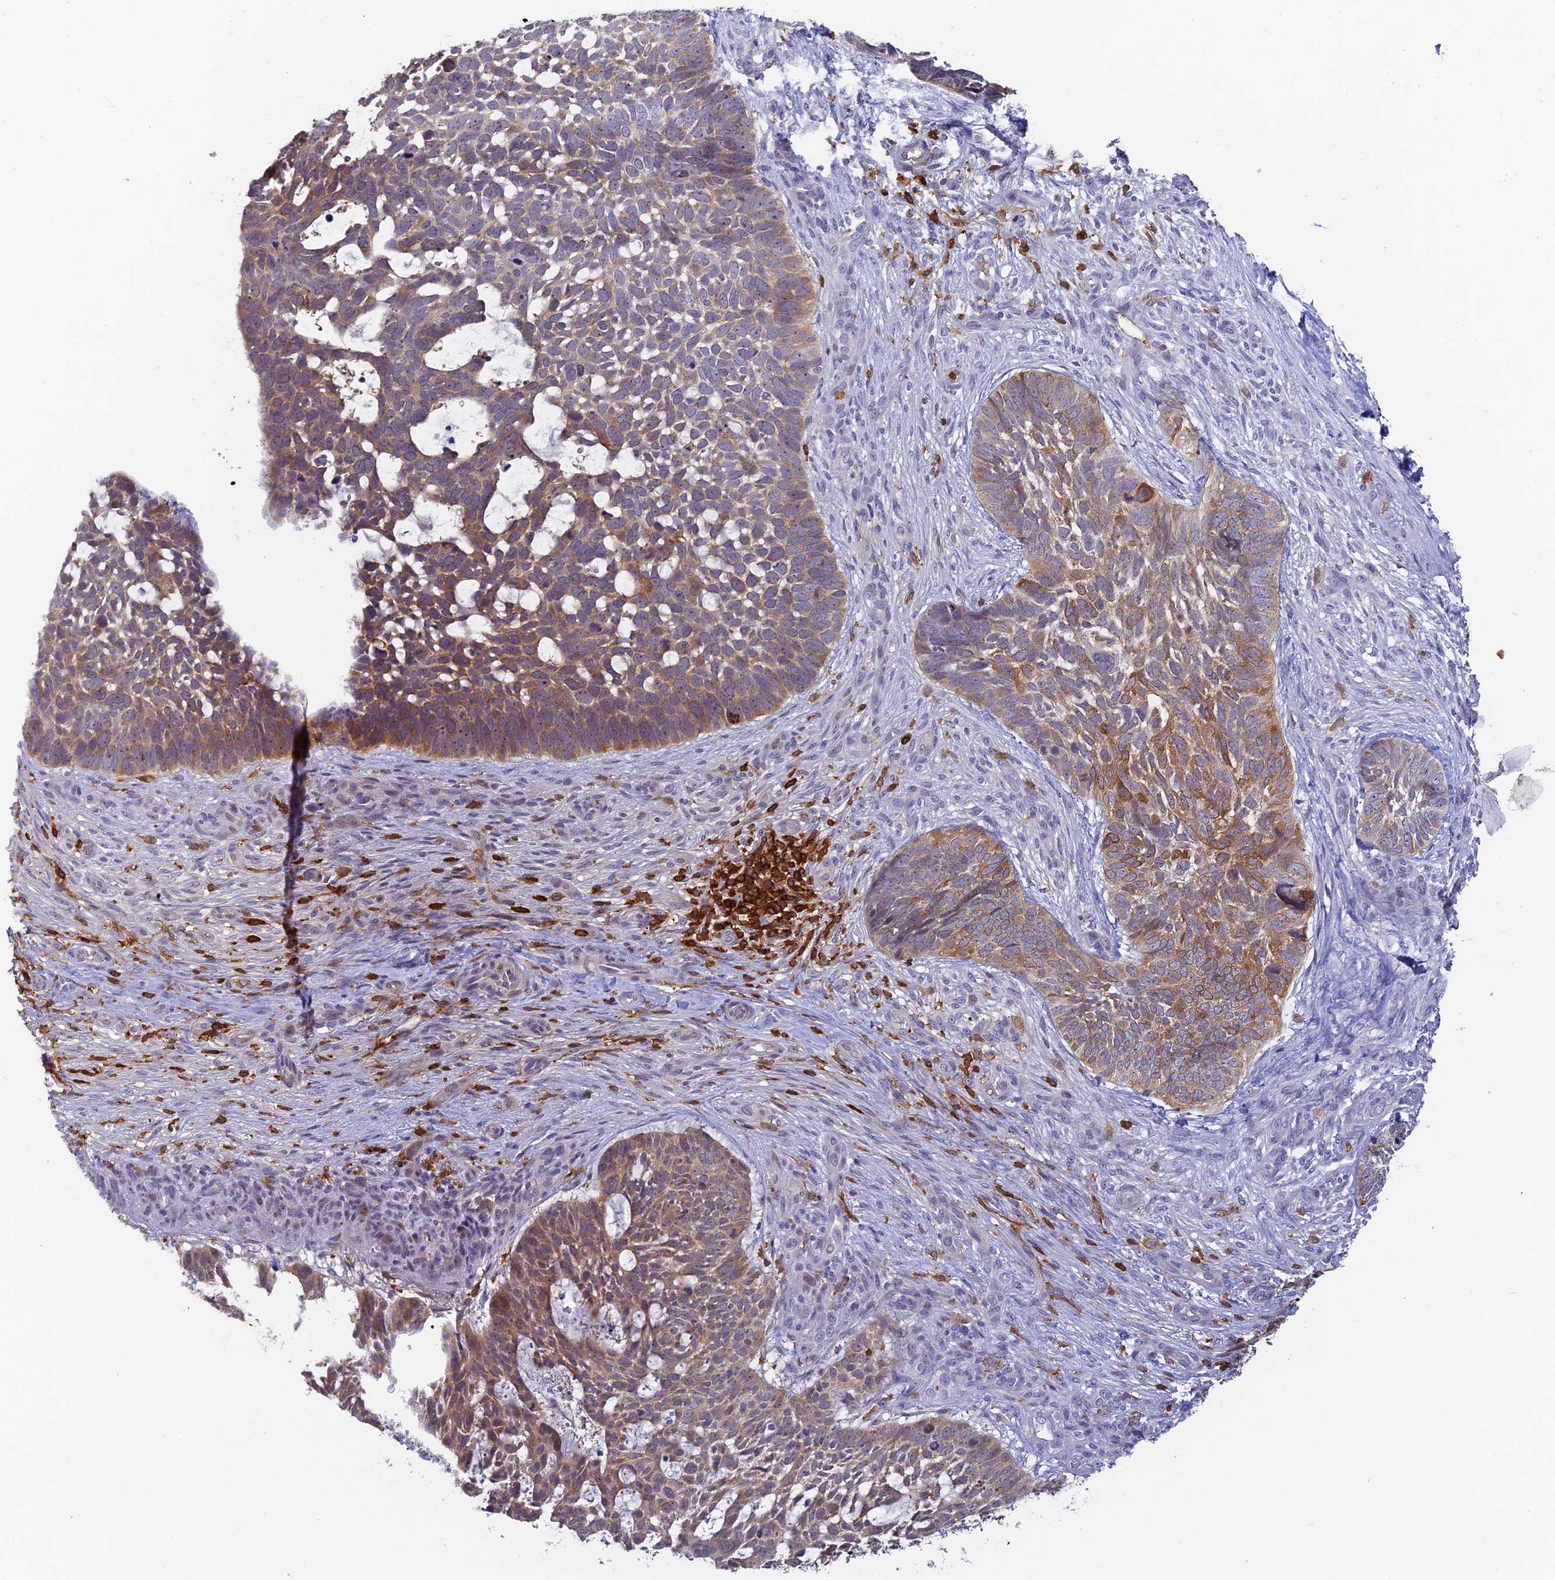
{"staining": {"intensity": "moderate", "quantity": "25%-75%", "location": "cytoplasmic/membranous"}, "tissue": "skin cancer", "cell_type": "Tumor cells", "image_type": "cancer", "snomed": [{"axis": "morphology", "description": "Basal cell carcinoma"}, {"axis": "topography", "description": "Skin"}], "caption": "An immunohistochemistry micrograph of tumor tissue is shown. Protein staining in brown shows moderate cytoplasmic/membranous positivity in skin cancer (basal cell carcinoma) within tumor cells.", "gene": "FYB1", "patient": {"sex": "male", "age": 88}}